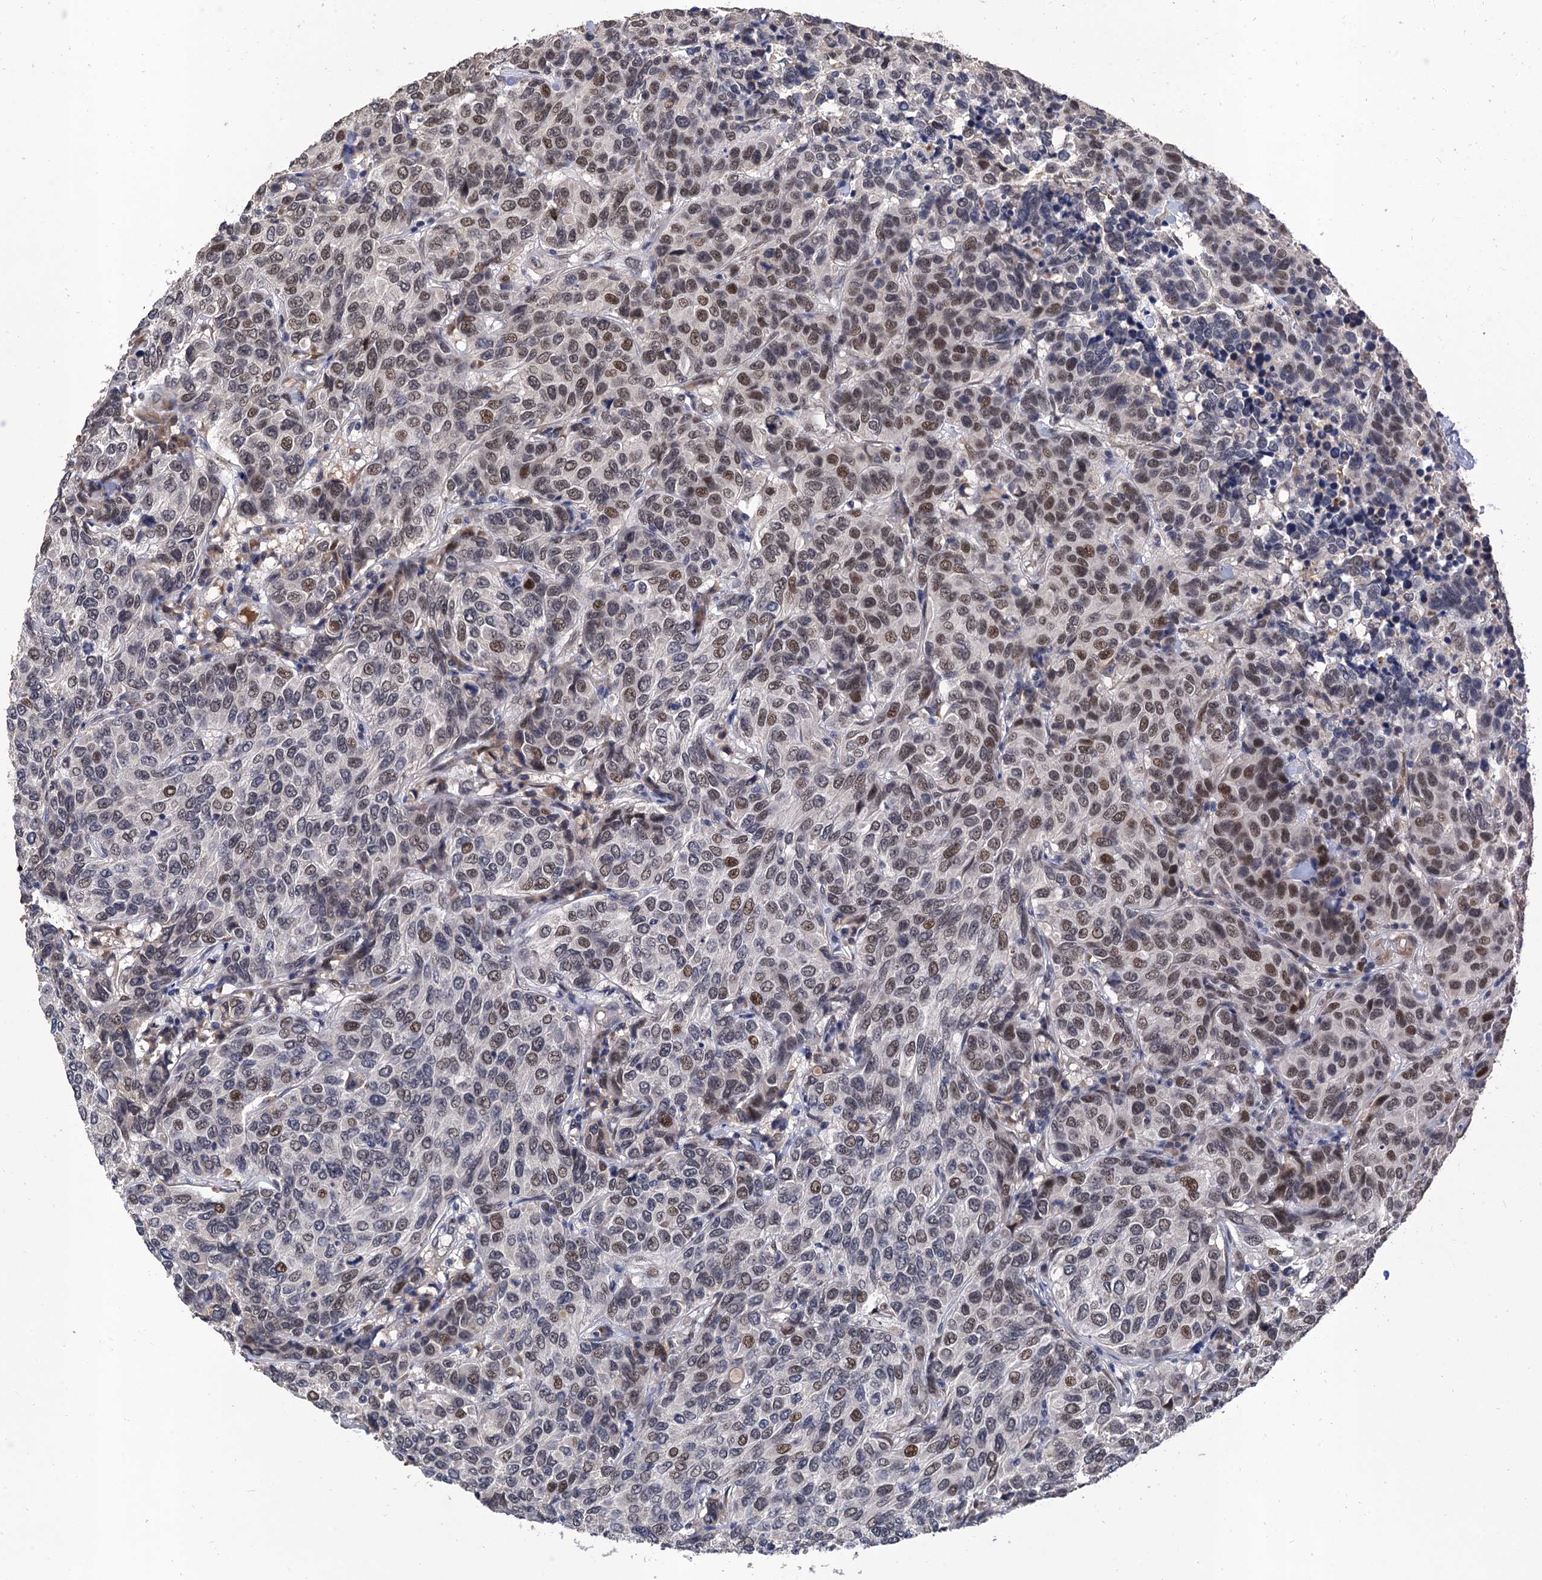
{"staining": {"intensity": "moderate", "quantity": "25%-75%", "location": "nuclear"}, "tissue": "breast cancer", "cell_type": "Tumor cells", "image_type": "cancer", "snomed": [{"axis": "morphology", "description": "Duct carcinoma"}, {"axis": "topography", "description": "Breast"}], "caption": "An image of breast cancer (intraductal carcinoma) stained for a protein shows moderate nuclear brown staining in tumor cells. (DAB IHC with brightfield microscopy, high magnification).", "gene": "TSEN34", "patient": {"sex": "female", "age": 55}}